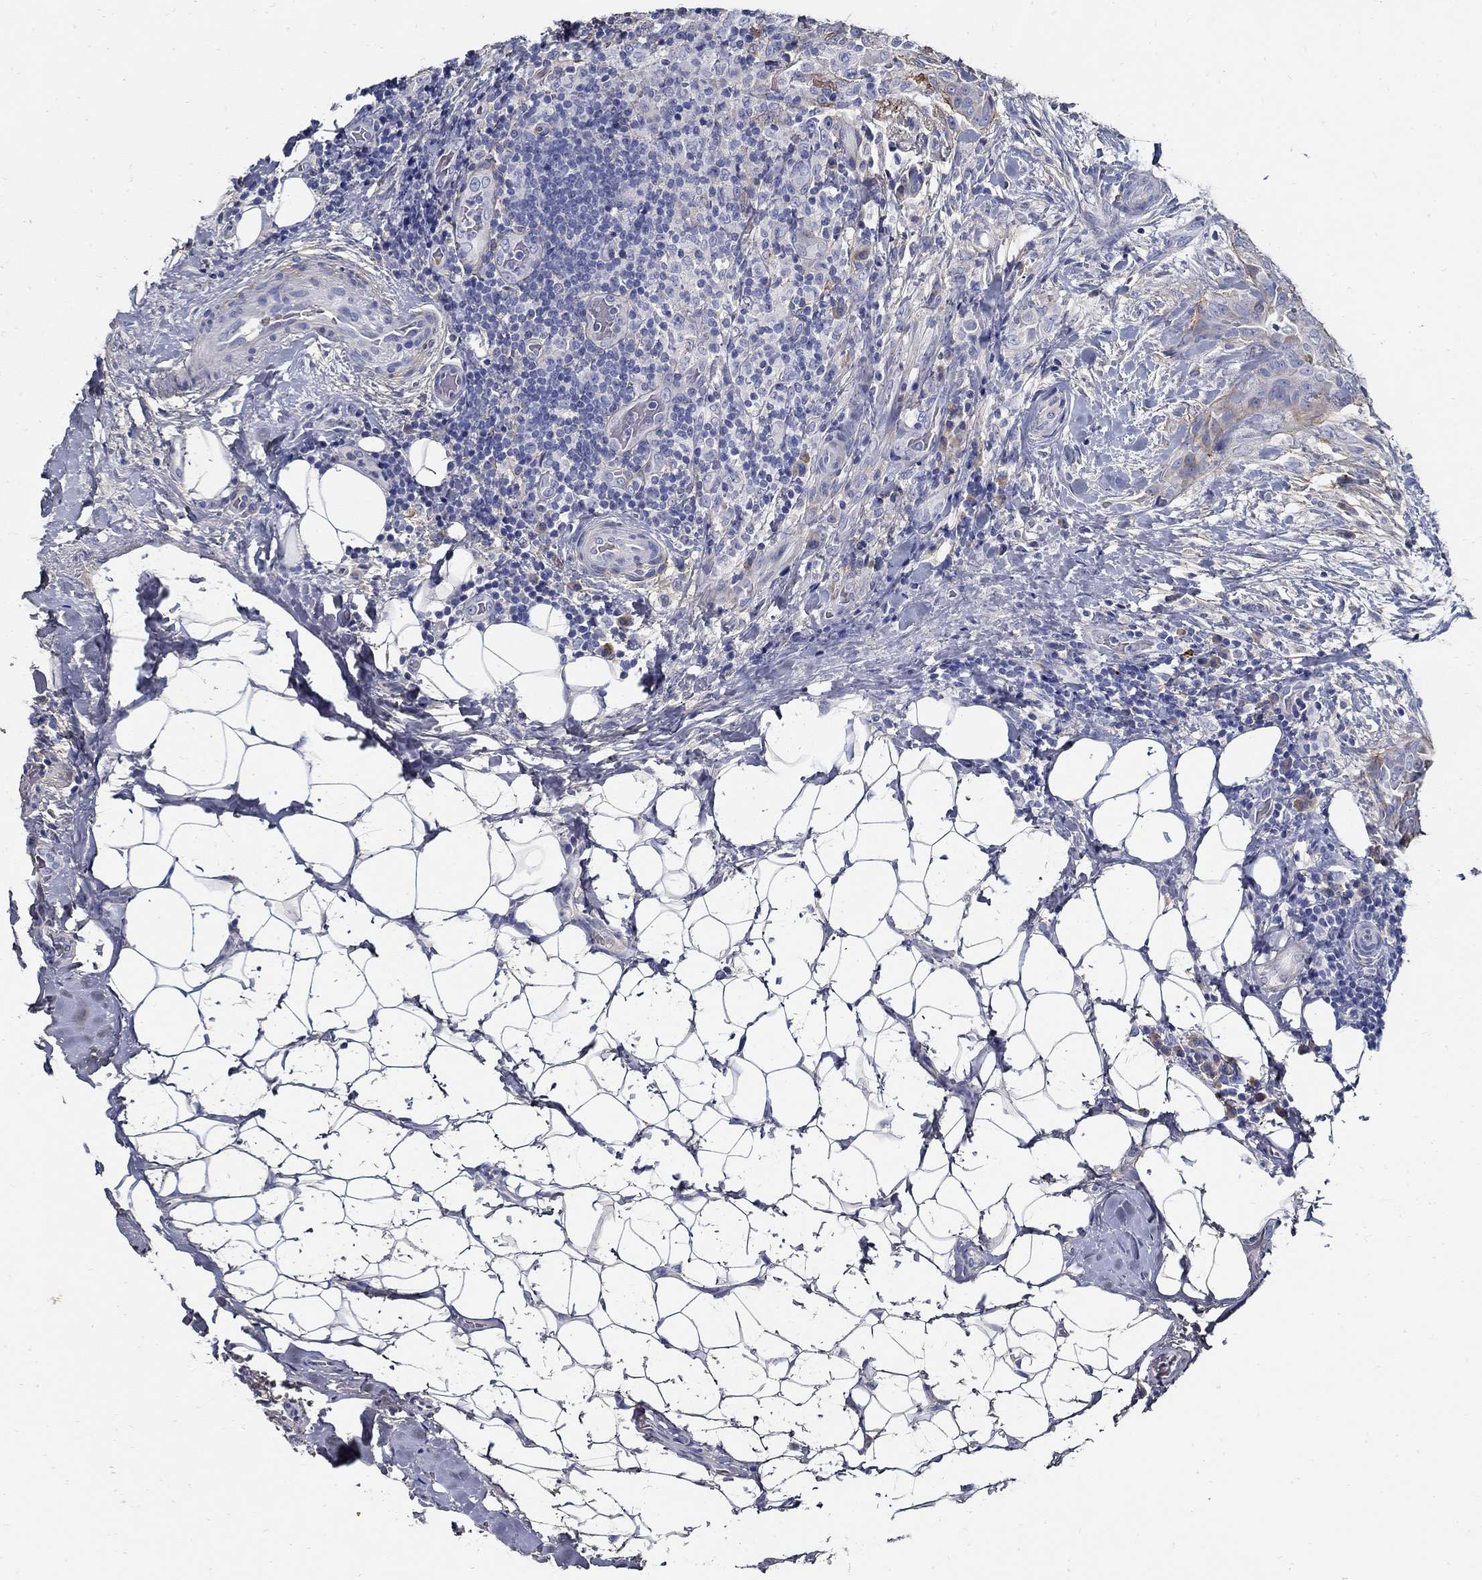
{"staining": {"intensity": "negative", "quantity": "none", "location": "none"}, "tissue": "thyroid cancer", "cell_type": "Tumor cells", "image_type": "cancer", "snomed": [{"axis": "morphology", "description": "Papillary adenocarcinoma, NOS"}, {"axis": "topography", "description": "Thyroid gland"}], "caption": "Thyroid cancer (papillary adenocarcinoma) was stained to show a protein in brown. There is no significant positivity in tumor cells.", "gene": "TGFBI", "patient": {"sex": "male", "age": 61}}